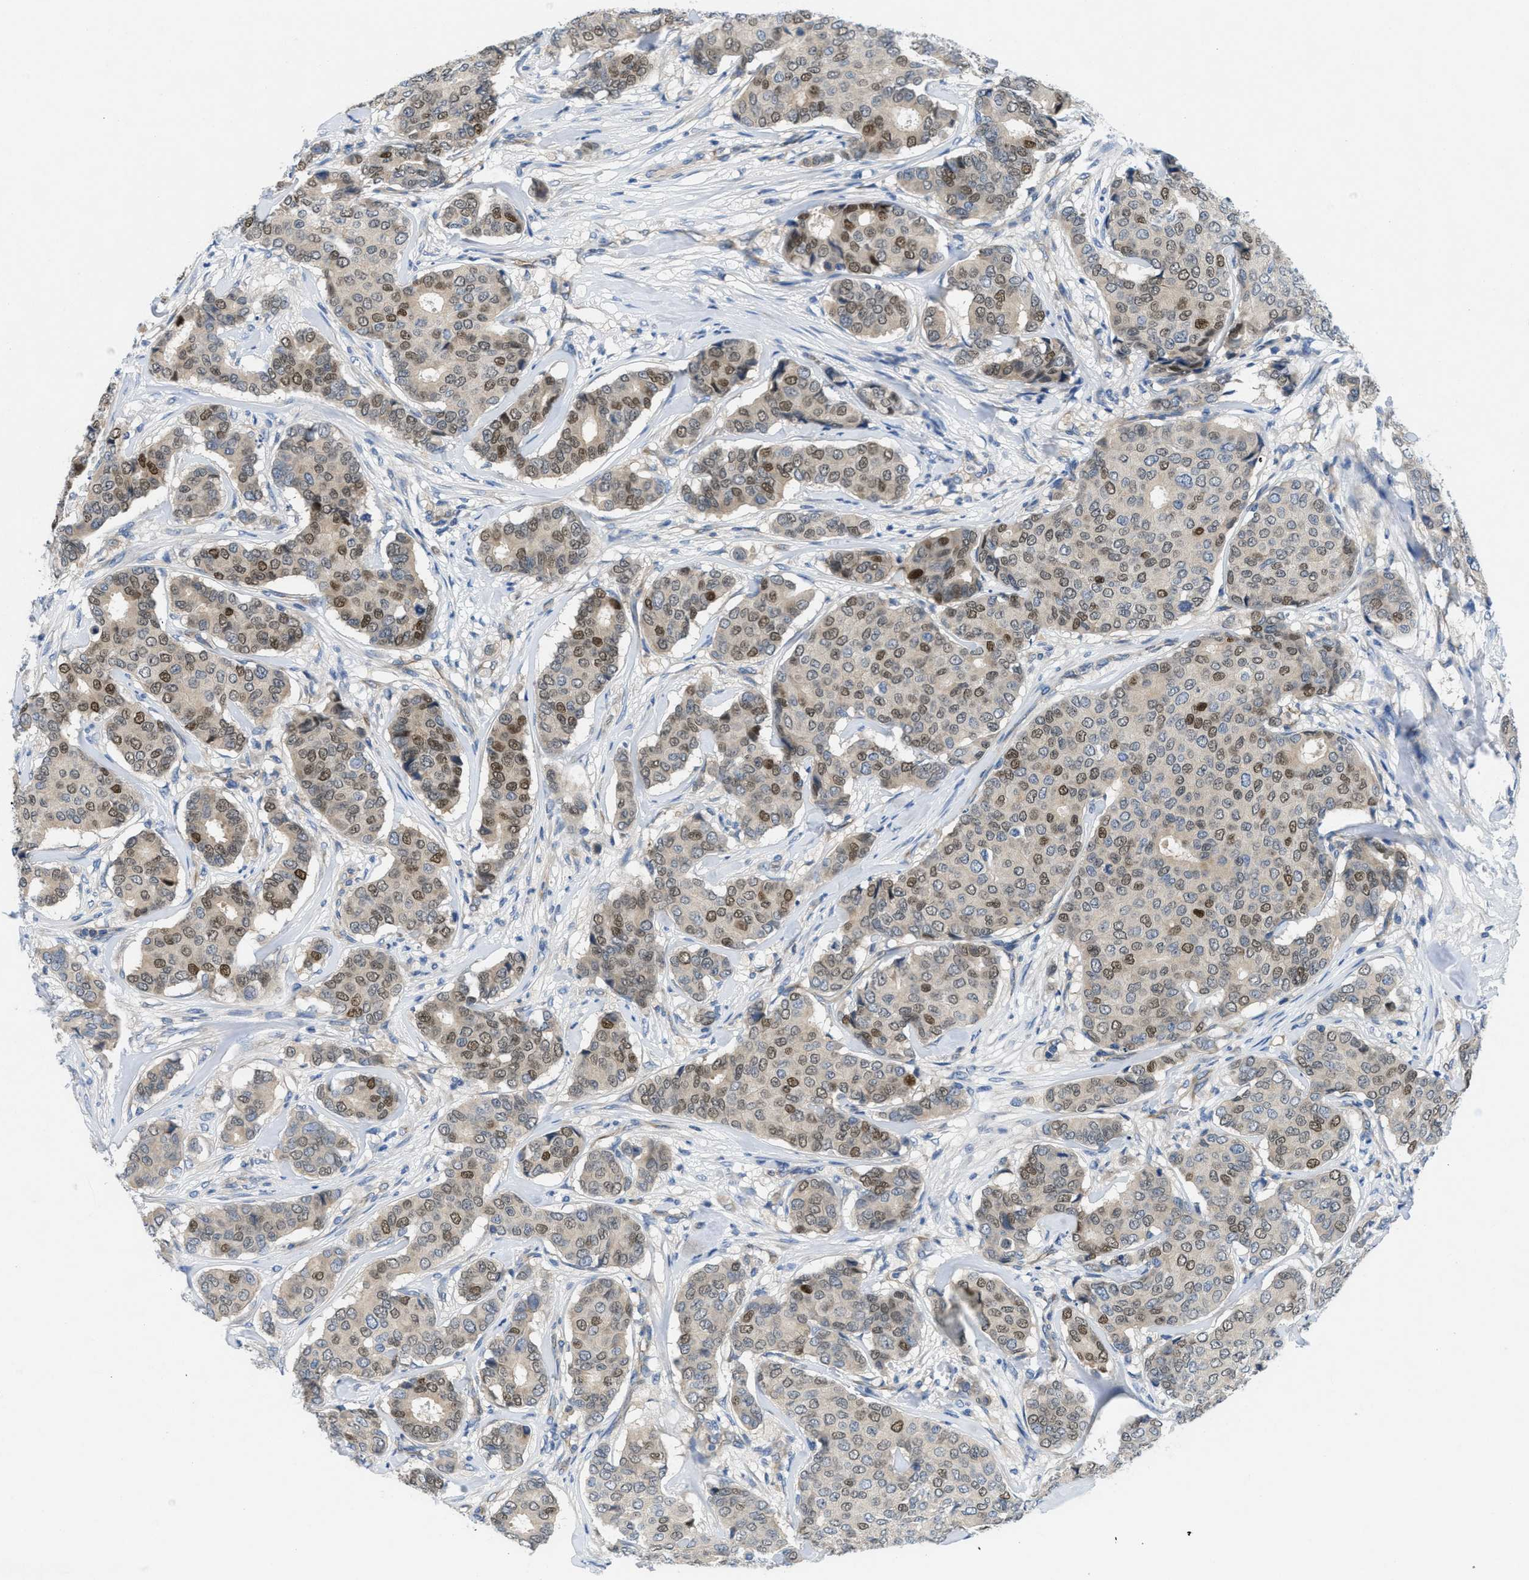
{"staining": {"intensity": "moderate", "quantity": "25%-75%", "location": "nuclear"}, "tissue": "breast cancer", "cell_type": "Tumor cells", "image_type": "cancer", "snomed": [{"axis": "morphology", "description": "Duct carcinoma"}, {"axis": "topography", "description": "Breast"}], "caption": "Breast cancer (invasive ductal carcinoma) stained with a protein marker shows moderate staining in tumor cells.", "gene": "PGR", "patient": {"sex": "female", "age": 75}}